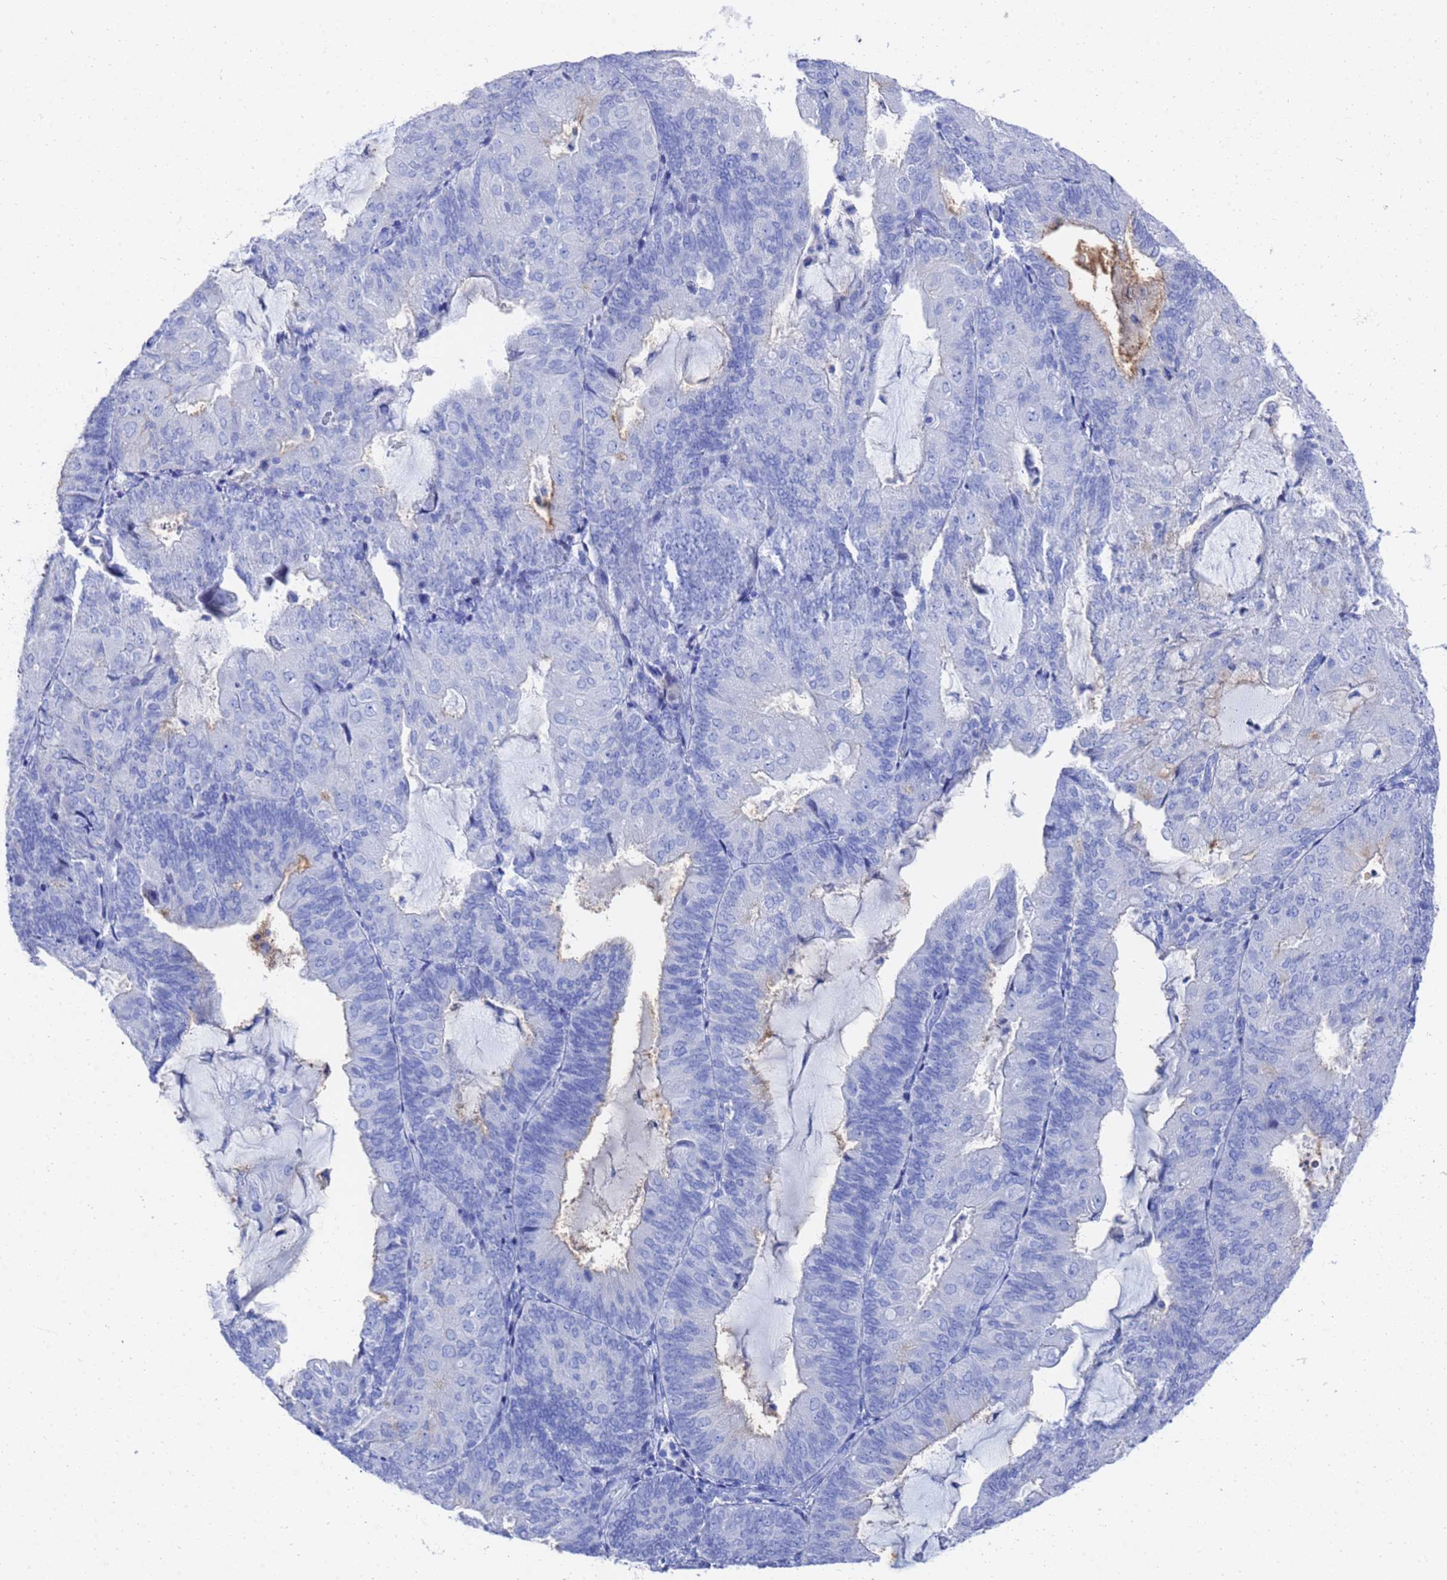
{"staining": {"intensity": "moderate", "quantity": "<25%", "location": "cytoplasmic/membranous"}, "tissue": "endometrial cancer", "cell_type": "Tumor cells", "image_type": "cancer", "snomed": [{"axis": "morphology", "description": "Adenocarcinoma, NOS"}, {"axis": "topography", "description": "Endometrium"}], "caption": "Immunohistochemical staining of endometrial cancer shows moderate cytoplasmic/membranous protein staining in about <25% of tumor cells.", "gene": "GGT1", "patient": {"sex": "female", "age": 81}}